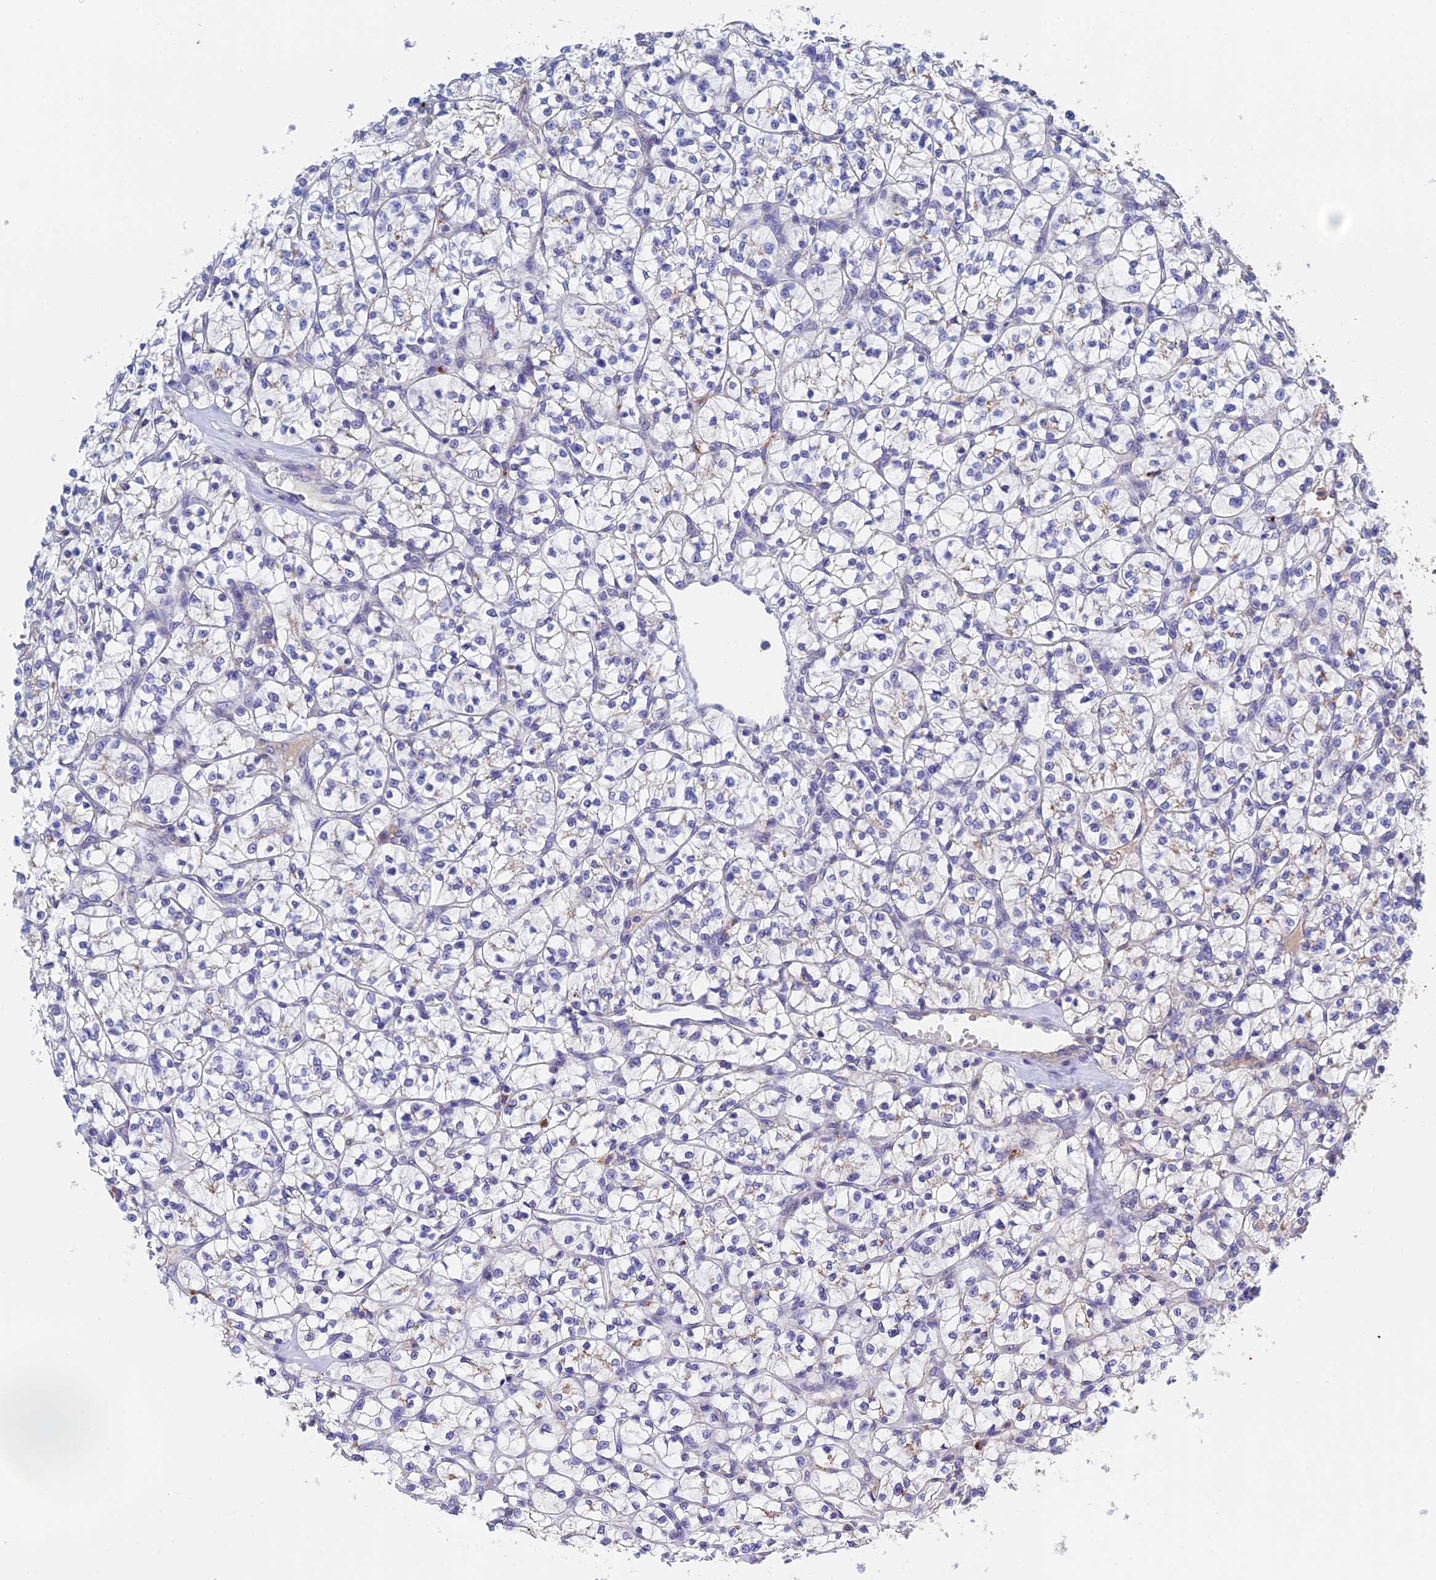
{"staining": {"intensity": "negative", "quantity": "none", "location": "none"}, "tissue": "renal cancer", "cell_type": "Tumor cells", "image_type": "cancer", "snomed": [{"axis": "morphology", "description": "Adenocarcinoma, NOS"}, {"axis": "topography", "description": "Kidney"}], "caption": "Photomicrograph shows no significant protein expression in tumor cells of renal cancer (adenocarcinoma). (IHC, brightfield microscopy, high magnification).", "gene": "RPGRIP1L", "patient": {"sex": "female", "age": 64}}